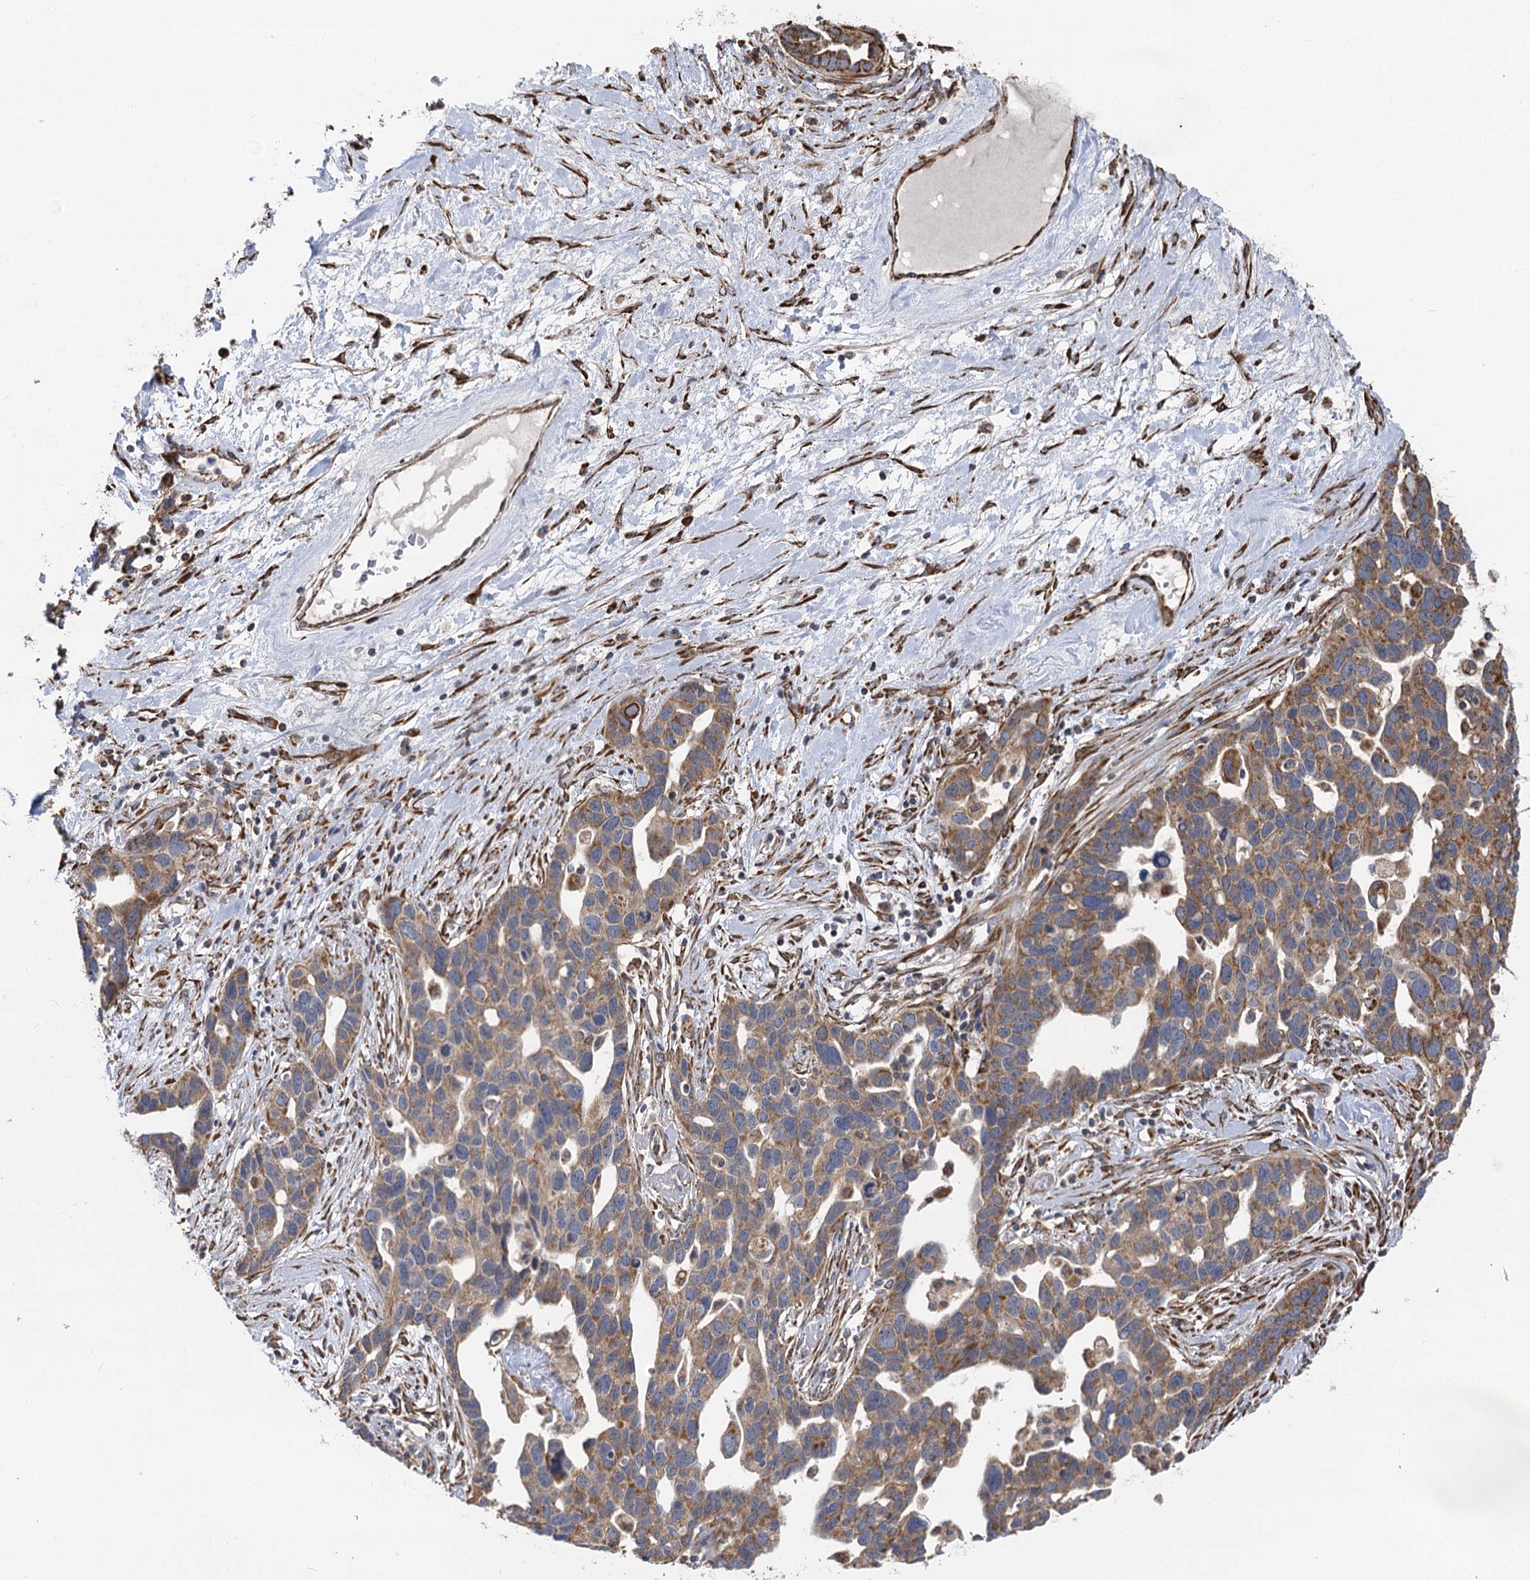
{"staining": {"intensity": "moderate", "quantity": "25%-75%", "location": "cytoplasmic/membranous"}, "tissue": "ovarian cancer", "cell_type": "Tumor cells", "image_type": "cancer", "snomed": [{"axis": "morphology", "description": "Cystadenocarcinoma, serous, NOS"}, {"axis": "topography", "description": "Ovary"}], "caption": "This histopathology image demonstrates IHC staining of human ovarian serous cystadenocarcinoma, with medium moderate cytoplasmic/membranous expression in approximately 25%-75% of tumor cells.", "gene": "IL11RA", "patient": {"sex": "female", "age": 54}}